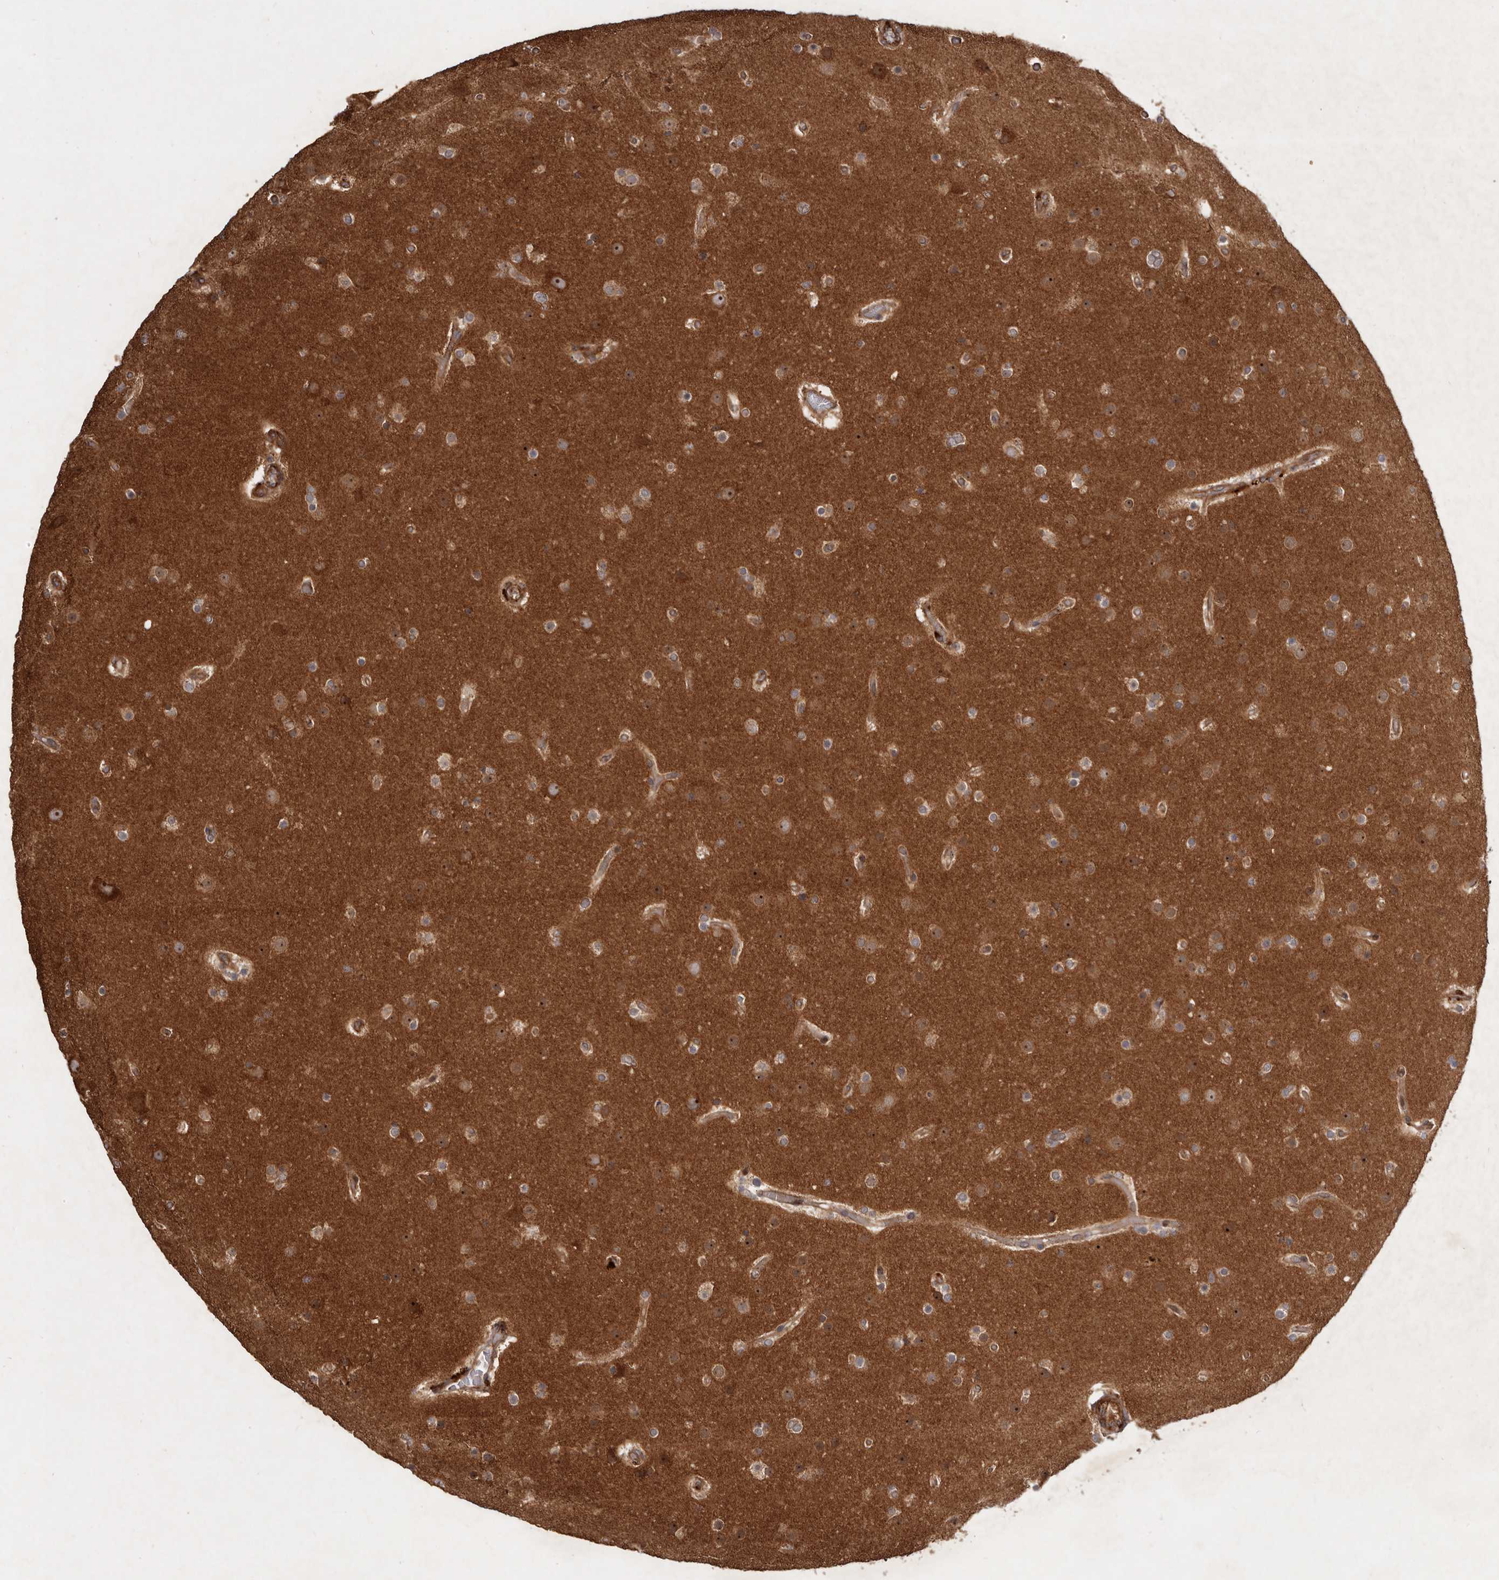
{"staining": {"intensity": "weak", "quantity": "25%-75%", "location": "cytoplasmic/membranous,nuclear"}, "tissue": "glioma", "cell_type": "Tumor cells", "image_type": "cancer", "snomed": [{"axis": "morphology", "description": "Glioma, malignant, High grade"}, {"axis": "topography", "description": "Cerebral cortex"}], "caption": "Immunohistochemical staining of human glioma exhibits low levels of weak cytoplasmic/membranous and nuclear protein staining in about 25%-75% of tumor cells.", "gene": "STK36", "patient": {"sex": "female", "age": 36}}